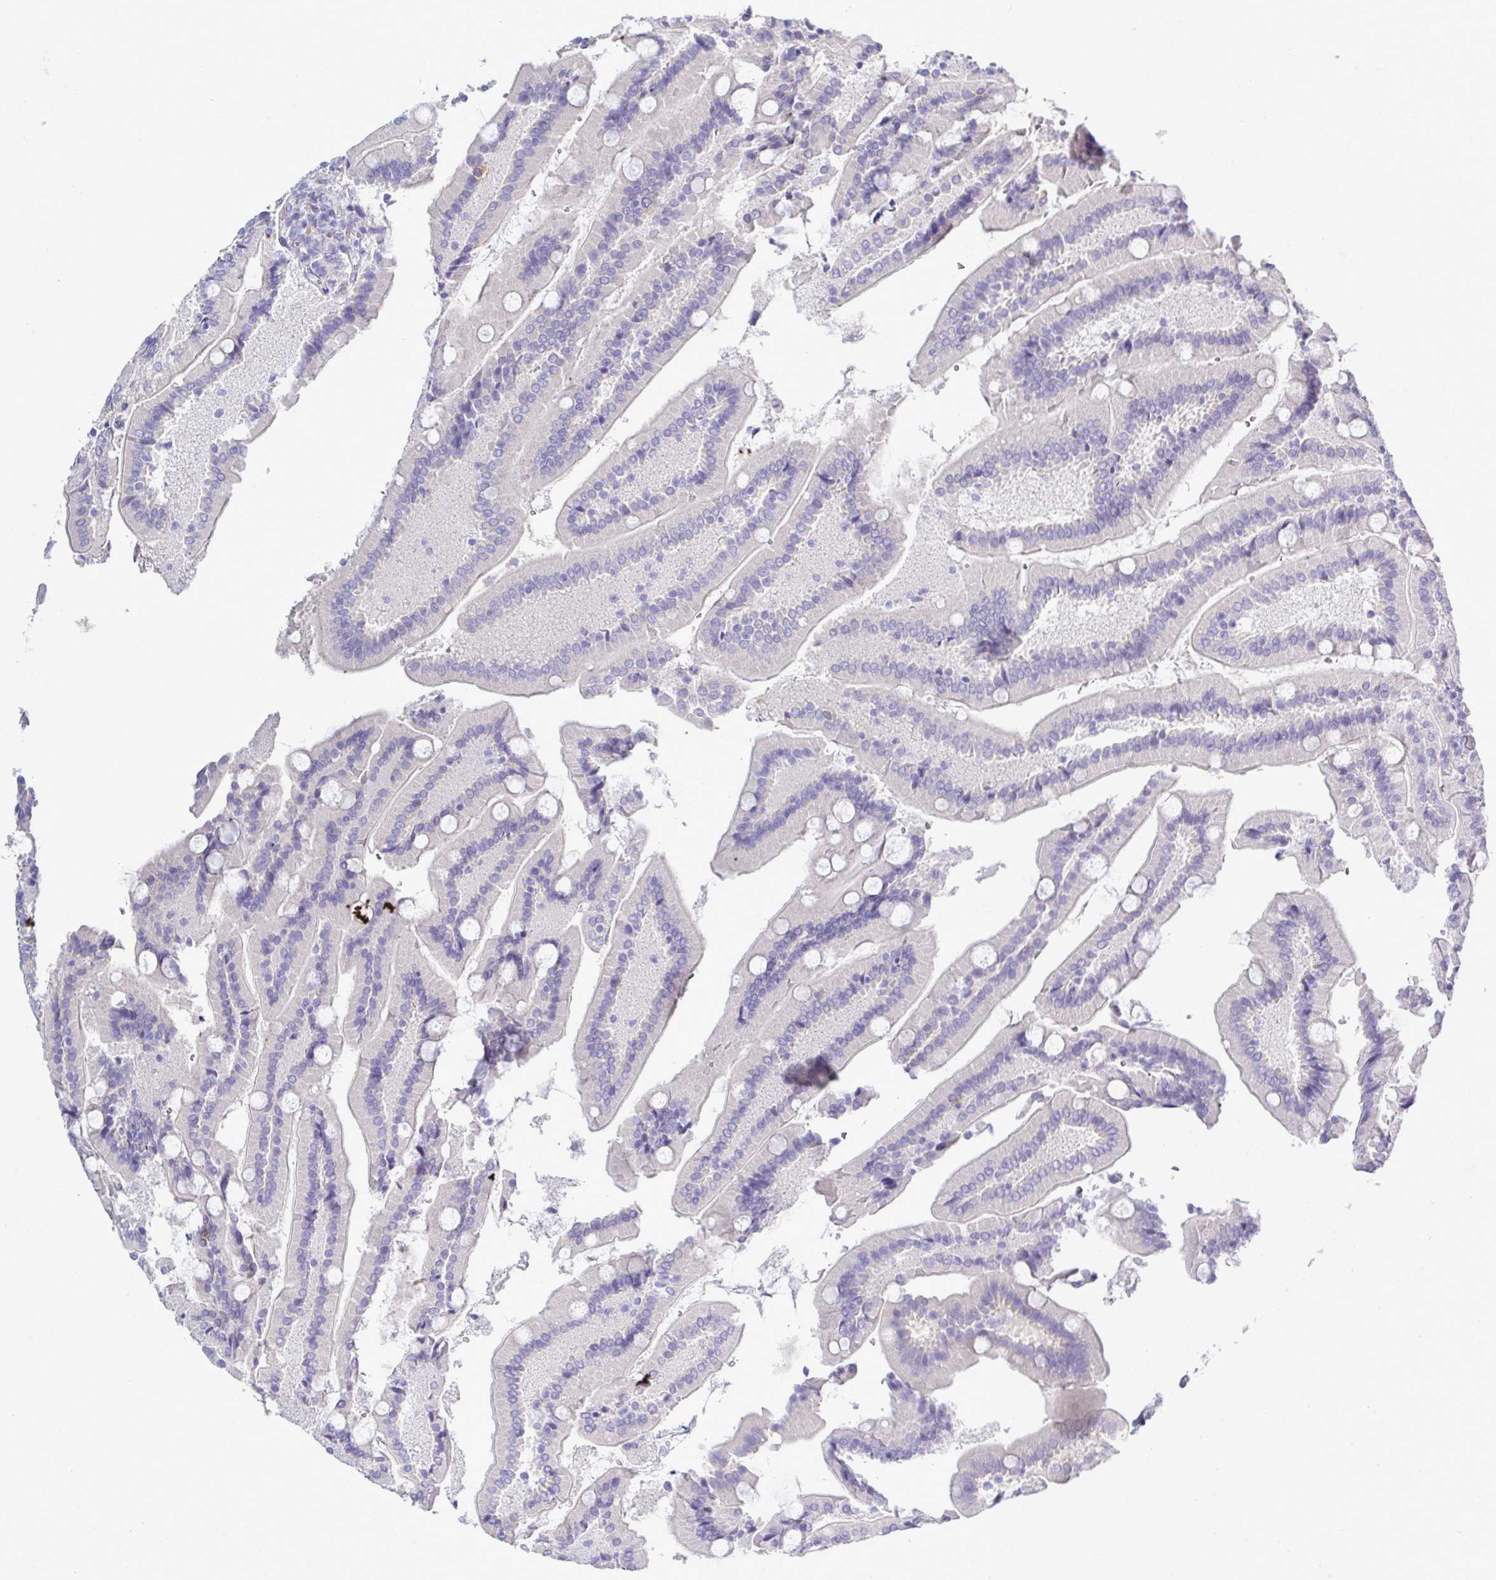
{"staining": {"intensity": "strong", "quantity": "<25%", "location": "cytoplasmic/membranous"}, "tissue": "duodenum", "cell_type": "Glandular cells", "image_type": "normal", "snomed": [{"axis": "morphology", "description": "Normal tissue, NOS"}, {"axis": "topography", "description": "Duodenum"}], "caption": "A histopathology image of duodenum stained for a protein demonstrates strong cytoplasmic/membranous brown staining in glandular cells.", "gene": "MED11", "patient": {"sex": "female", "age": 62}}